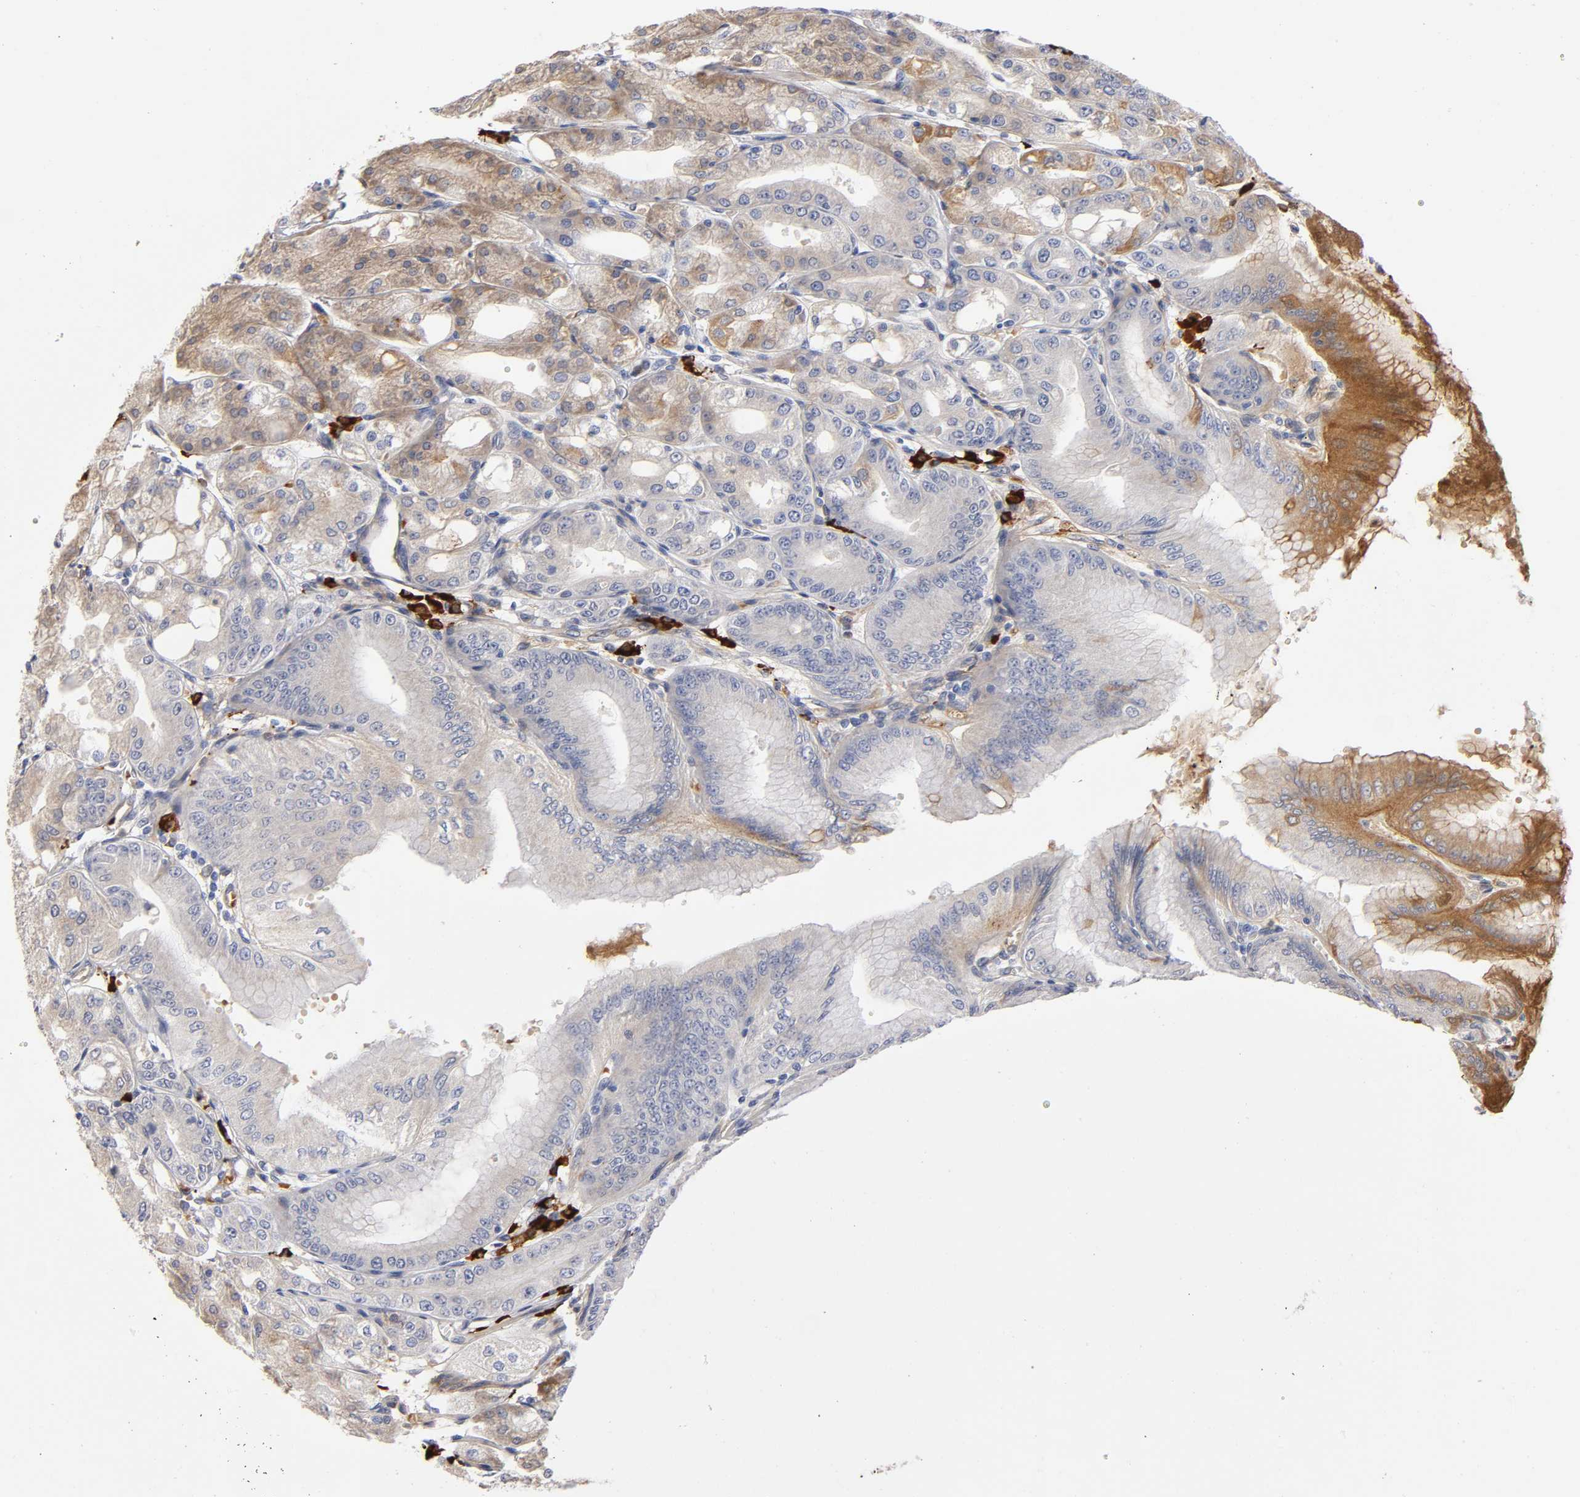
{"staining": {"intensity": "weak", "quantity": "25%-75%", "location": "cytoplasmic/membranous"}, "tissue": "stomach", "cell_type": "Glandular cells", "image_type": "normal", "snomed": [{"axis": "morphology", "description": "Normal tissue, NOS"}, {"axis": "topography", "description": "Stomach, lower"}], "caption": "Protein expression analysis of benign stomach displays weak cytoplasmic/membranous expression in approximately 25%-75% of glandular cells.", "gene": "NOVA1", "patient": {"sex": "male", "age": 71}}